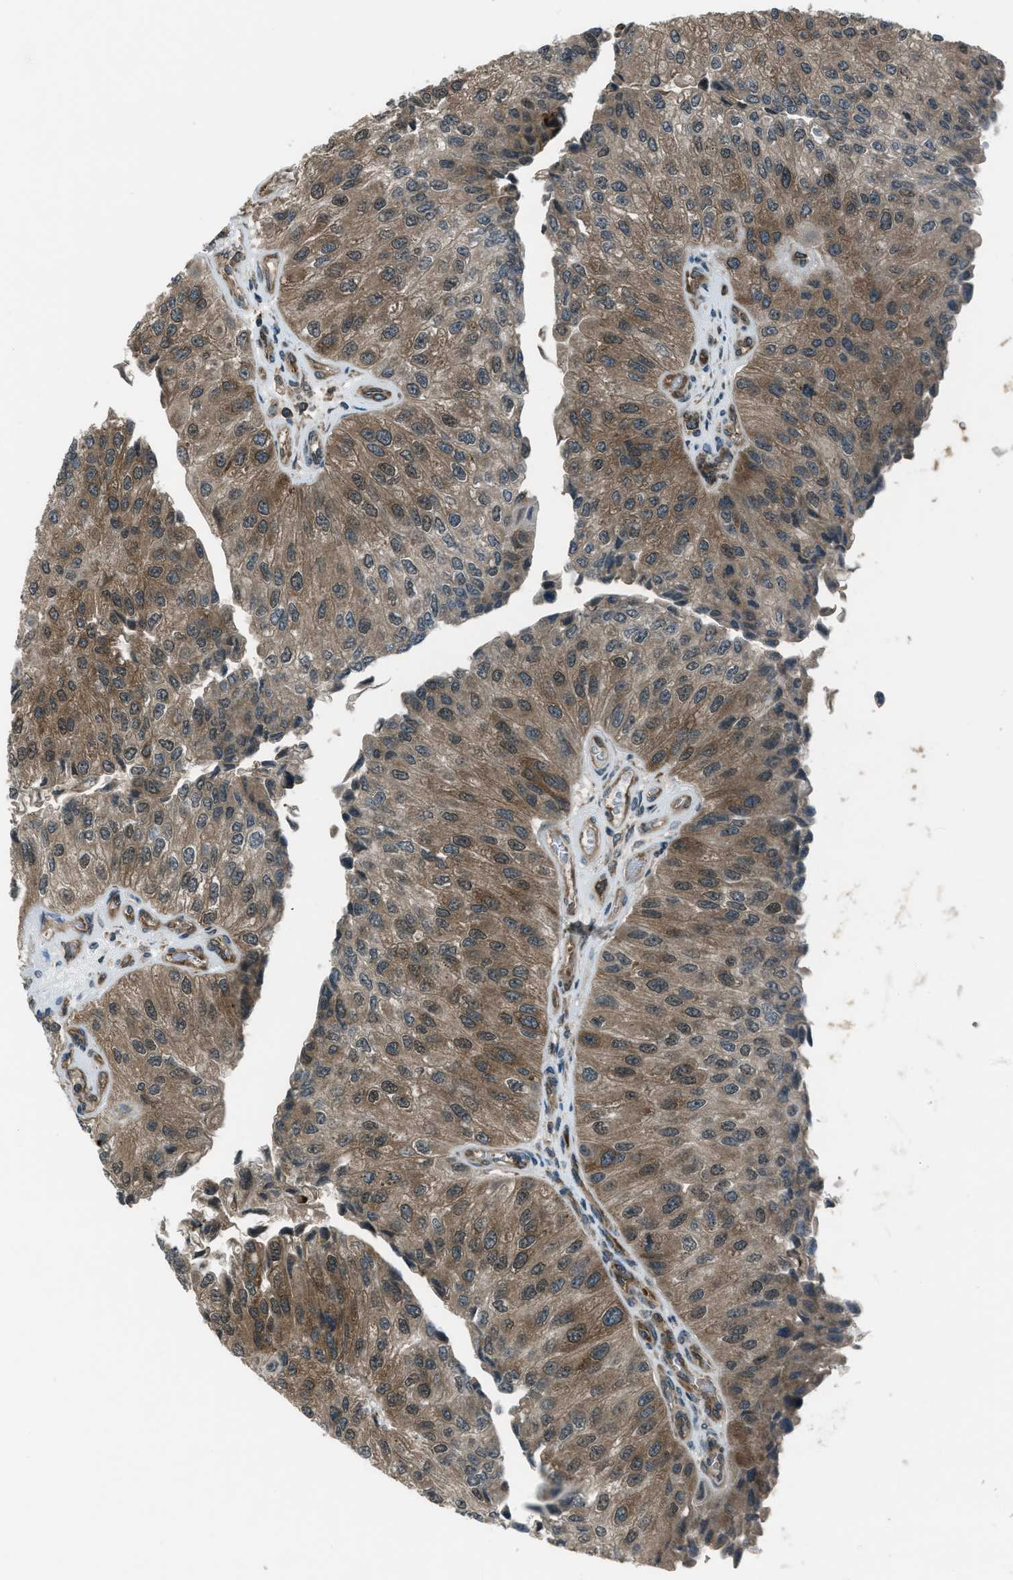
{"staining": {"intensity": "moderate", "quantity": "25%-75%", "location": "cytoplasmic/membranous"}, "tissue": "urothelial cancer", "cell_type": "Tumor cells", "image_type": "cancer", "snomed": [{"axis": "morphology", "description": "Urothelial carcinoma, High grade"}, {"axis": "topography", "description": "Kidney"}, {"axis": "topography", "description": "Urinary bladder"}], "caption": "Brown immunohistochemical staining in urothelial cancer exhibits moderate cytoplasmic/membranous expression in about 25%-75% of tumor cells. (Brightfield microscopy of DAB IHC at high magnification).", "gene": "ASAP2", "patient": {"sex": "male", "age": 77}}